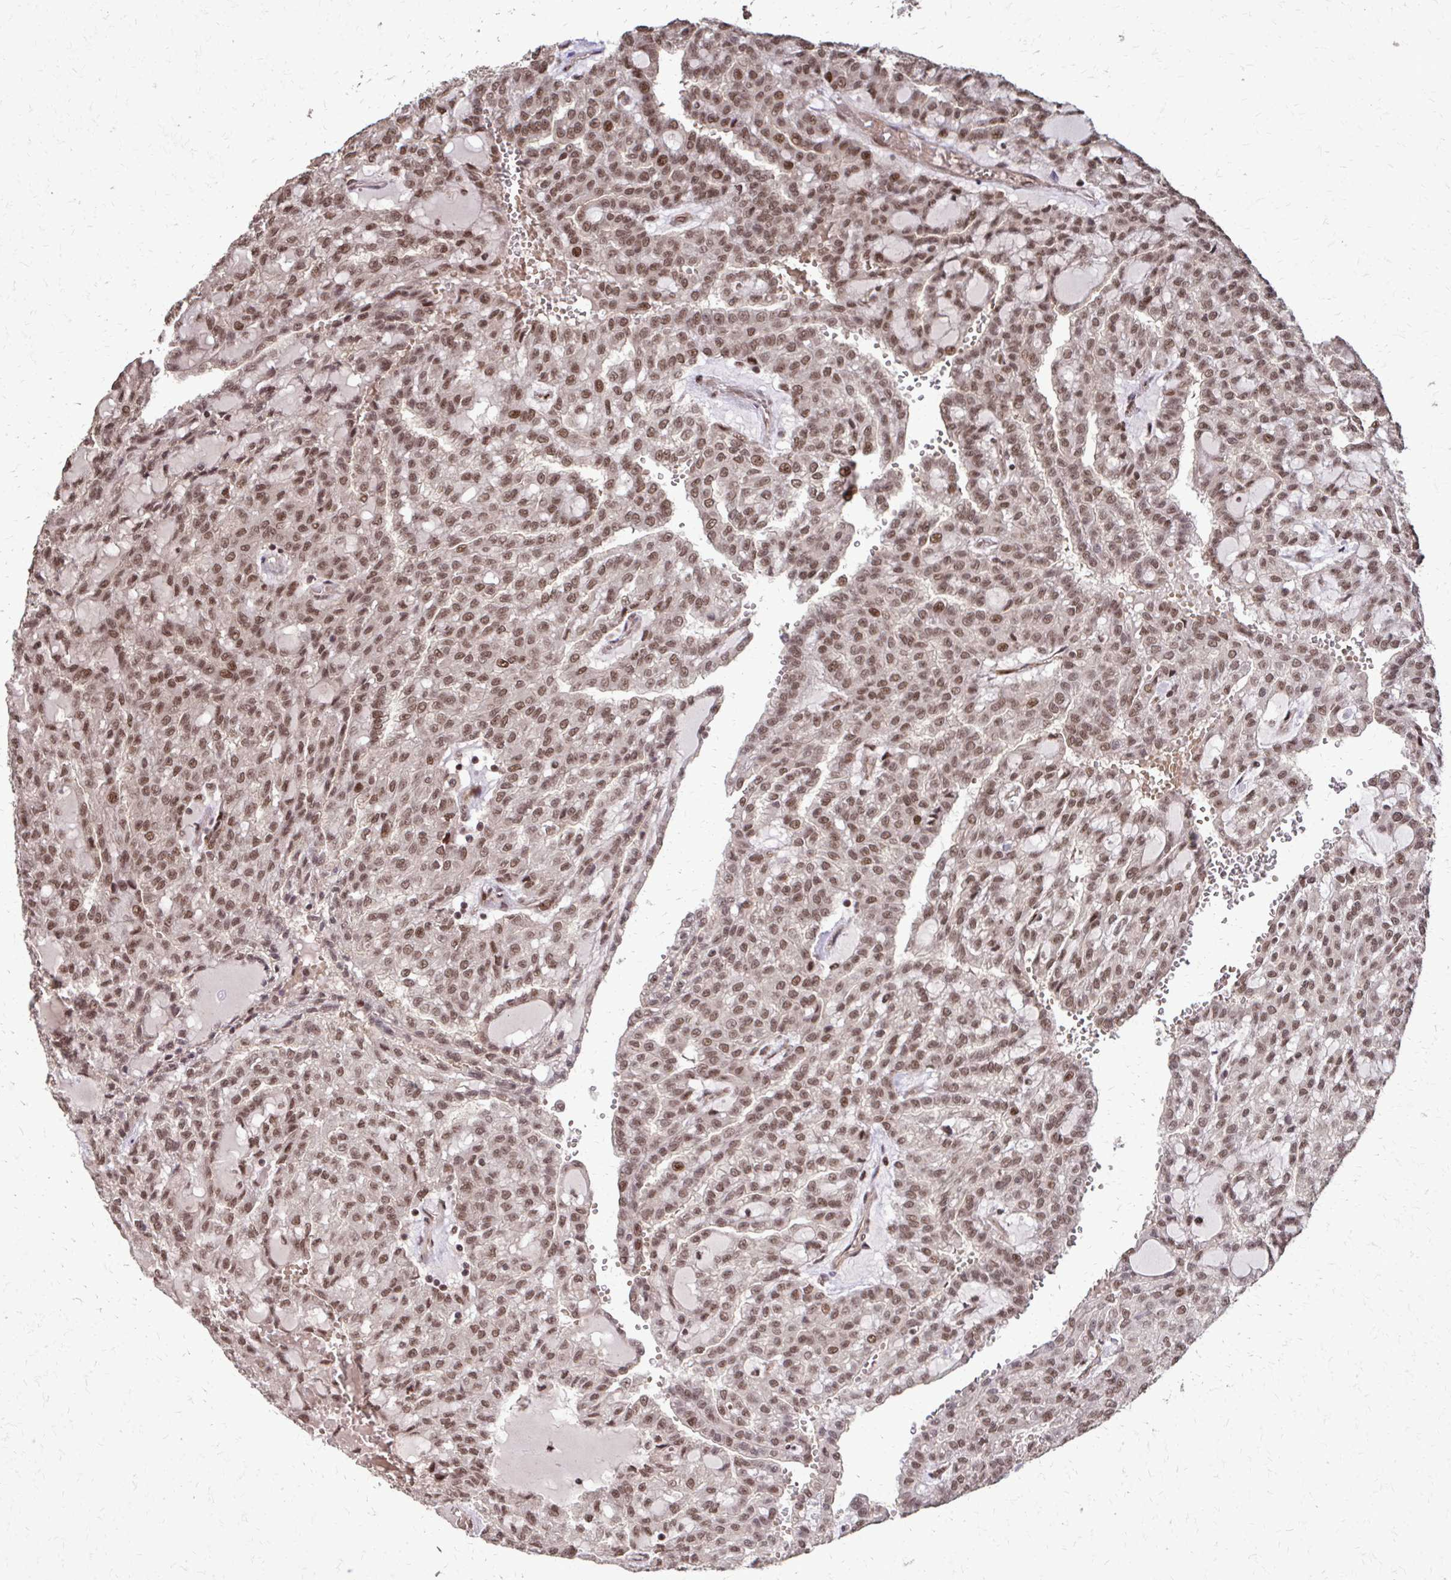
{"staining": {"intensity": "moderate", "quantity": ">75%", "location": "nuclear"}, "tissue": "renal cancer", "cell_type": "Tumor cells", "image_type": "cancer", "snomed": [{"axis": "morphology", "description": "Adenocarcinoma, NOS"}, {"axis": "topography", "description": "Kidney"}], "caption": "Tumor cells display medium levels of moderate nuclear positivity in about >75% of cells in human adenocarcinoma (renal).", "gene": "SS18", "patient": {"sex": "male", "age": 63}}